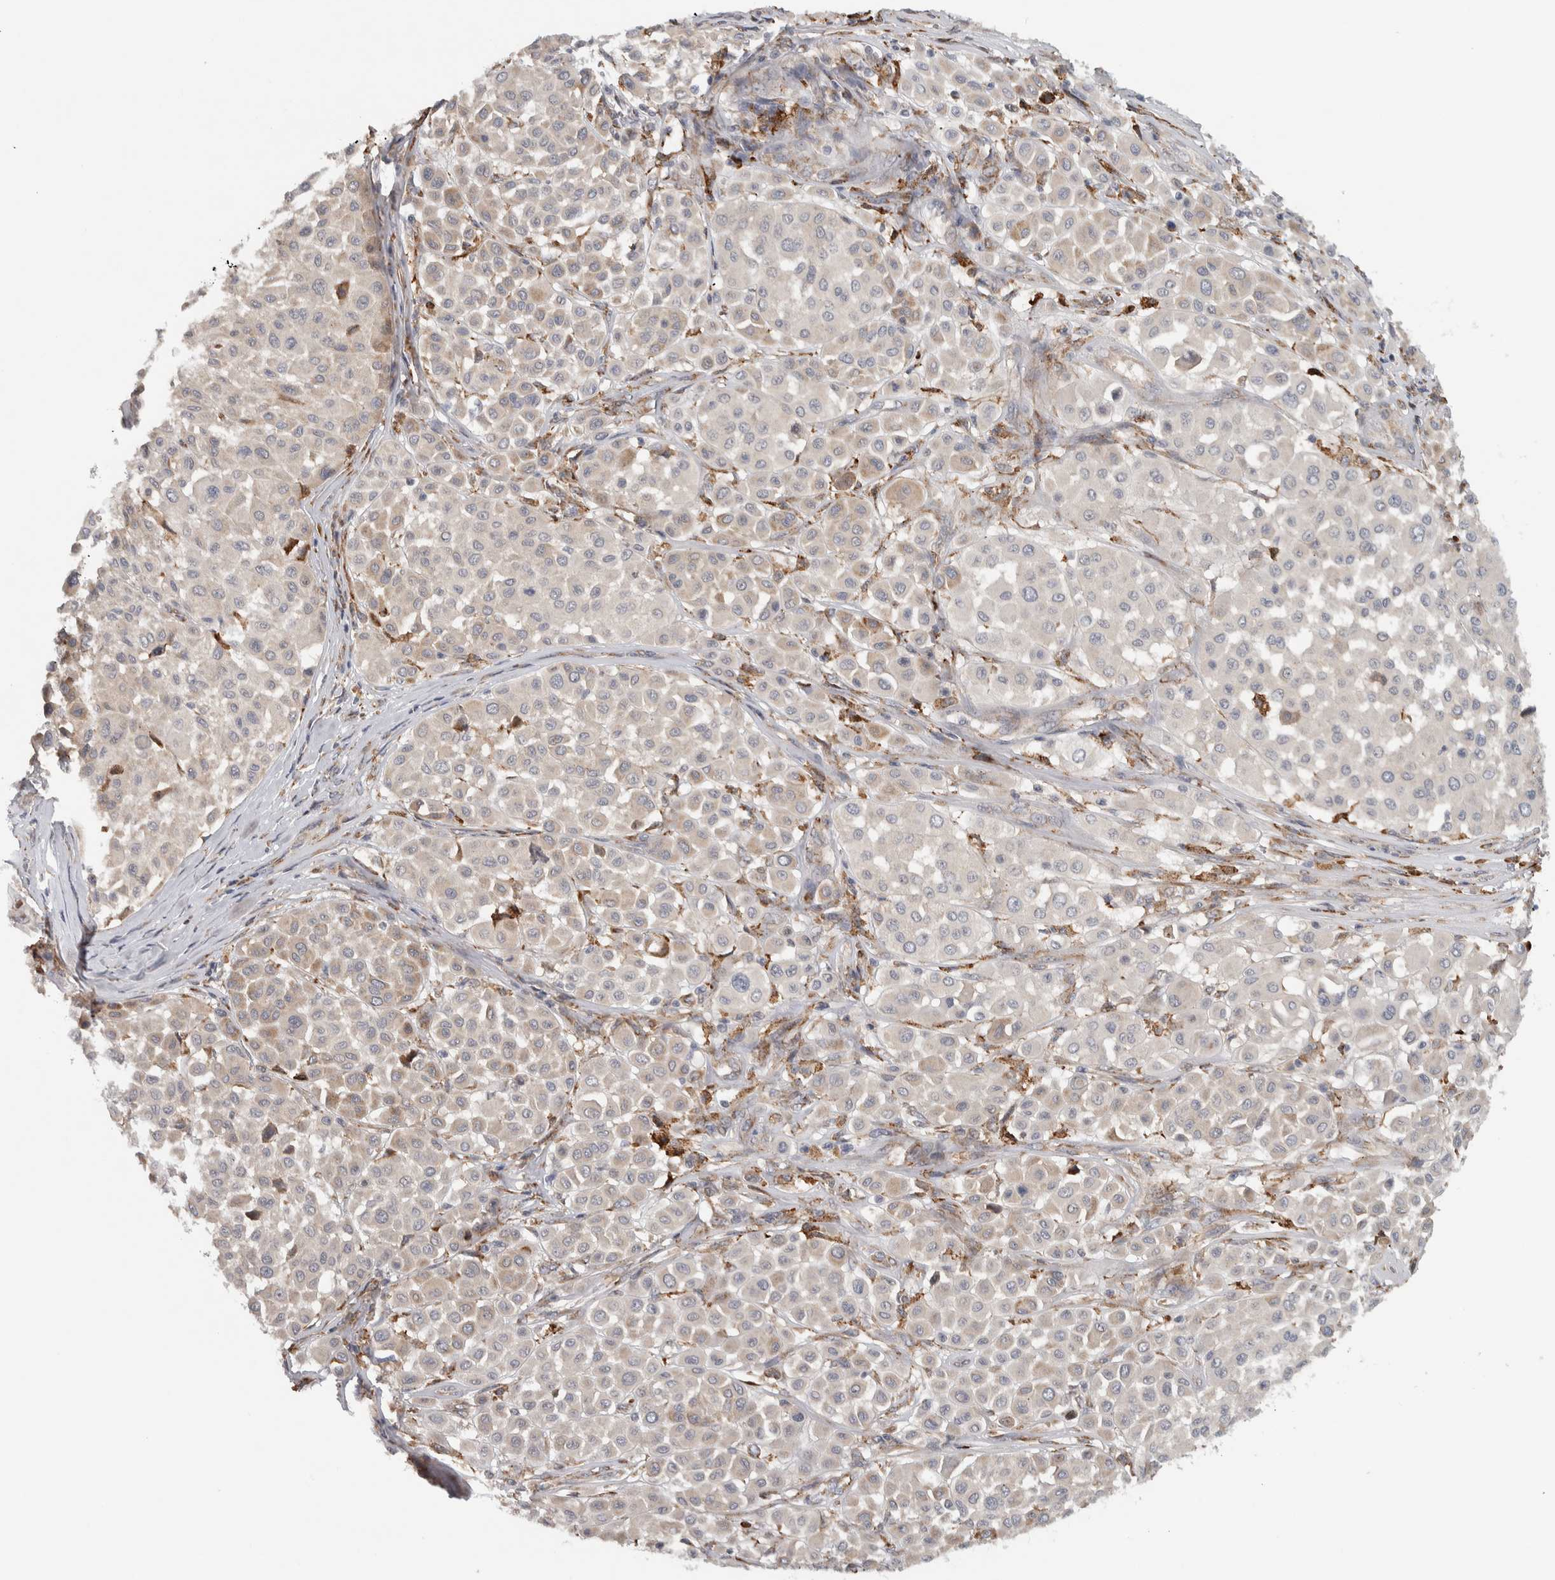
{"staining": {"intensity": "weak", "quantity": "25%-75%", "location": "cytoplasmic/membranous"}, "tissue": "melanoma", "cell_type": "Tumor cells", "image_type": "cancer", "snomed": [{"axis": "morphology", "description": "Malignant melanoma, Metastatic site"}, {"axis": "topography", "description": "Soft tissue"}], "caption": "This is a micrograph of IHC staining of melanoma, which shows weak positivity in the cytoplasmic/membranous of tumor cells.", "gene": "ADPRM", "patient": {"sex": "male", "age": 41}}